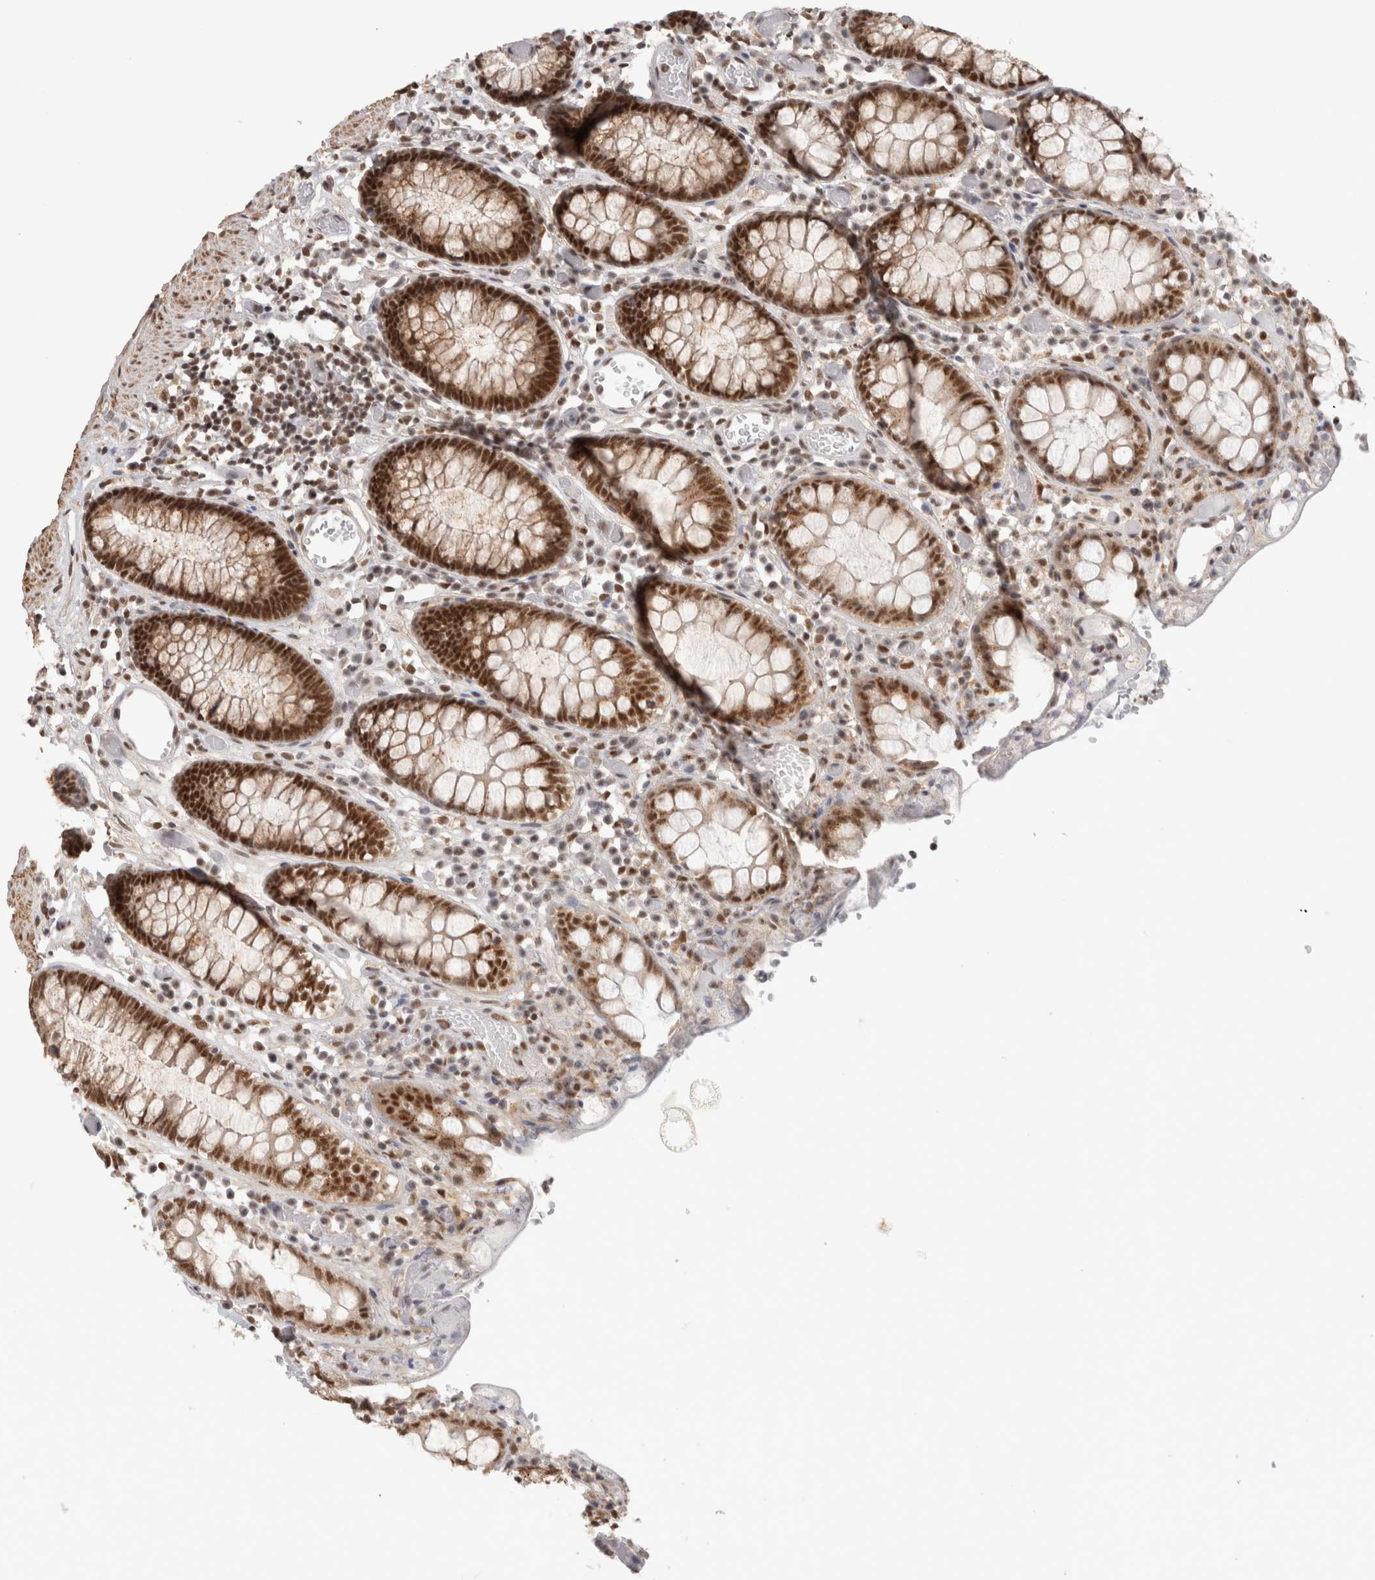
{"staining": {"intensity": "moderate", "quantity": ">75%", "location": "nuclear"}, "tissue": "colon", "cell_type": "Endothelial cells", "image_type": "normal", "snomed": [{"axis": "morphology", "description": "Normal tissue, NOS"}, {"axis": "topography", "description": "Colon"}], "caption": "About >75% of endothelial cells in unremarkable colon show moderate nuclear protein staining as visualized by brown immunohistochemical staining.", "gene": "ZNF830", "patient": {"sex": "male", "age": 14}}